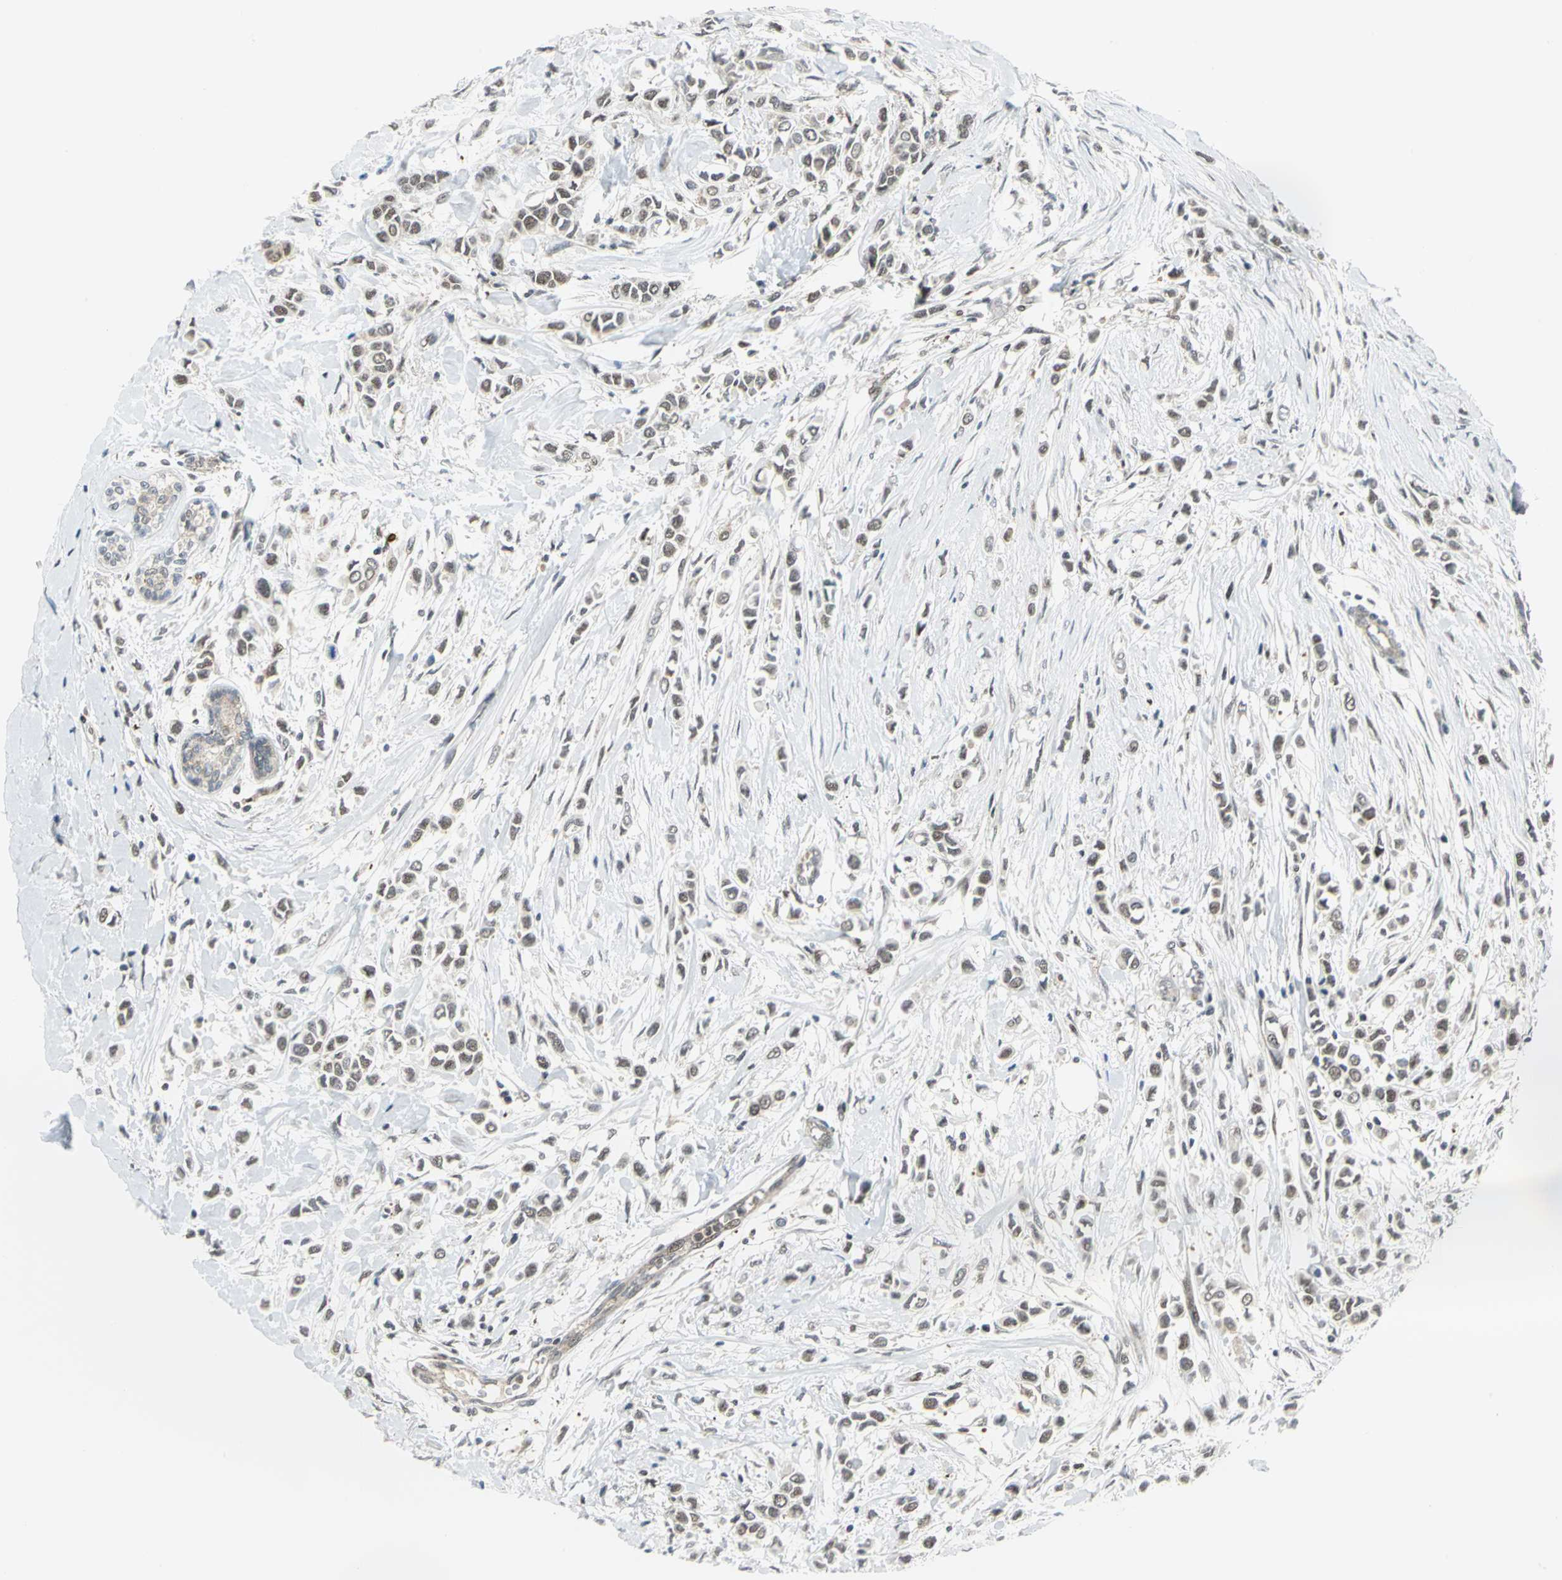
{"staining": {"intensity": "weak", "quantity": "<25%", "location": "nuclear"}, "tissue": "breast cancer", "cell_type": "Tumor cells", "image_type": "cancer", "snomed": [{"axis": "morphology", "description": "Lobular carcinoma"}, {"axis": "topography", "description": "Breast"}], "caption": "High magnification brightfield microscopy of breast lobular carcinoma stained with DAB (brown) and counterstained with hematoxylin (blue): tumor cells show no significant staining.", "gene": "PSMA4", "patient": {"sex": "female", "age": 51}}